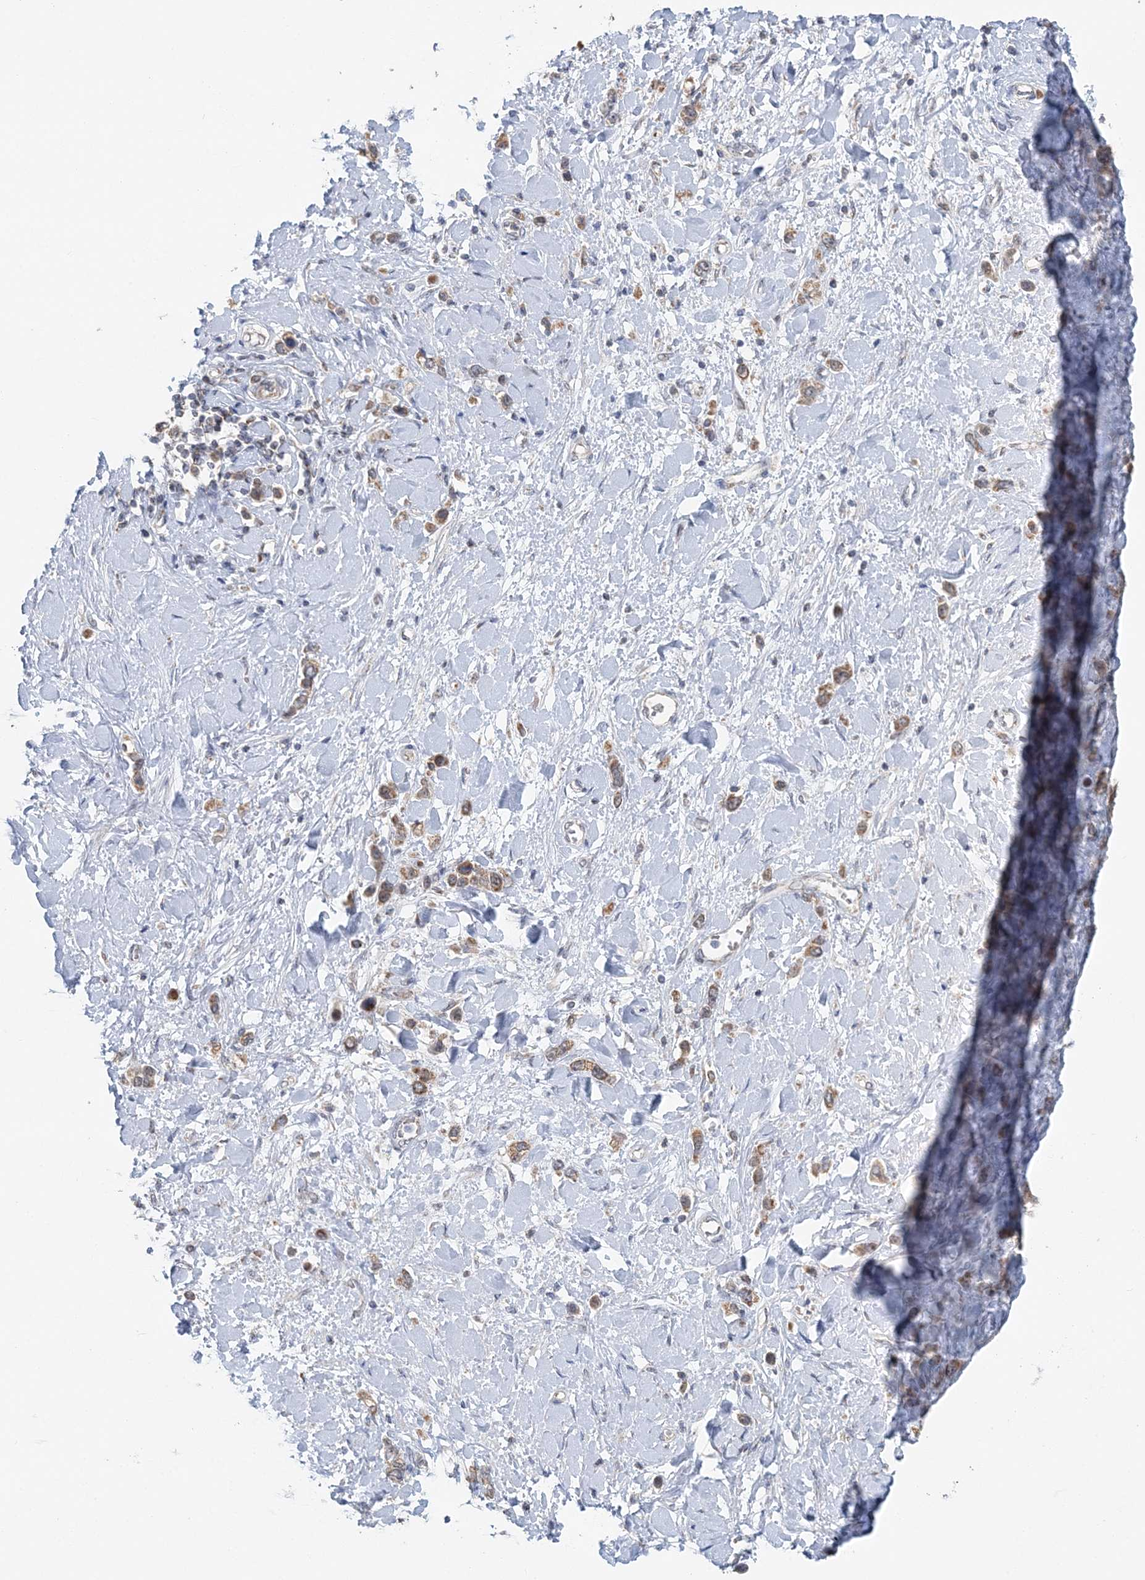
{"staining": {"intensity": "moderate", "quantity": ">75%", "location": "cytoplasmic/membranous"}, "tissue": "stomach cancer", "cell_type": "Tumor cells", "image_type": "cancer", "snomed": [{"axis": "morphology", "description": "Normal tissue, NOS"}, {"axis": "morphology", "description": "Adenocarcinoma, NOS"}, {"axis": "topography", "description": "Stomach, upper"}, {"axis": "topography", "description": "Stomach"}], "caption": "Moderate cytoplasmic/membranous staining is present in about >75% of tumor cells in stomach cancer (adenocarcinoma).", "gene": "RNF150", "patient": {"sex": "female", "age": 65}}